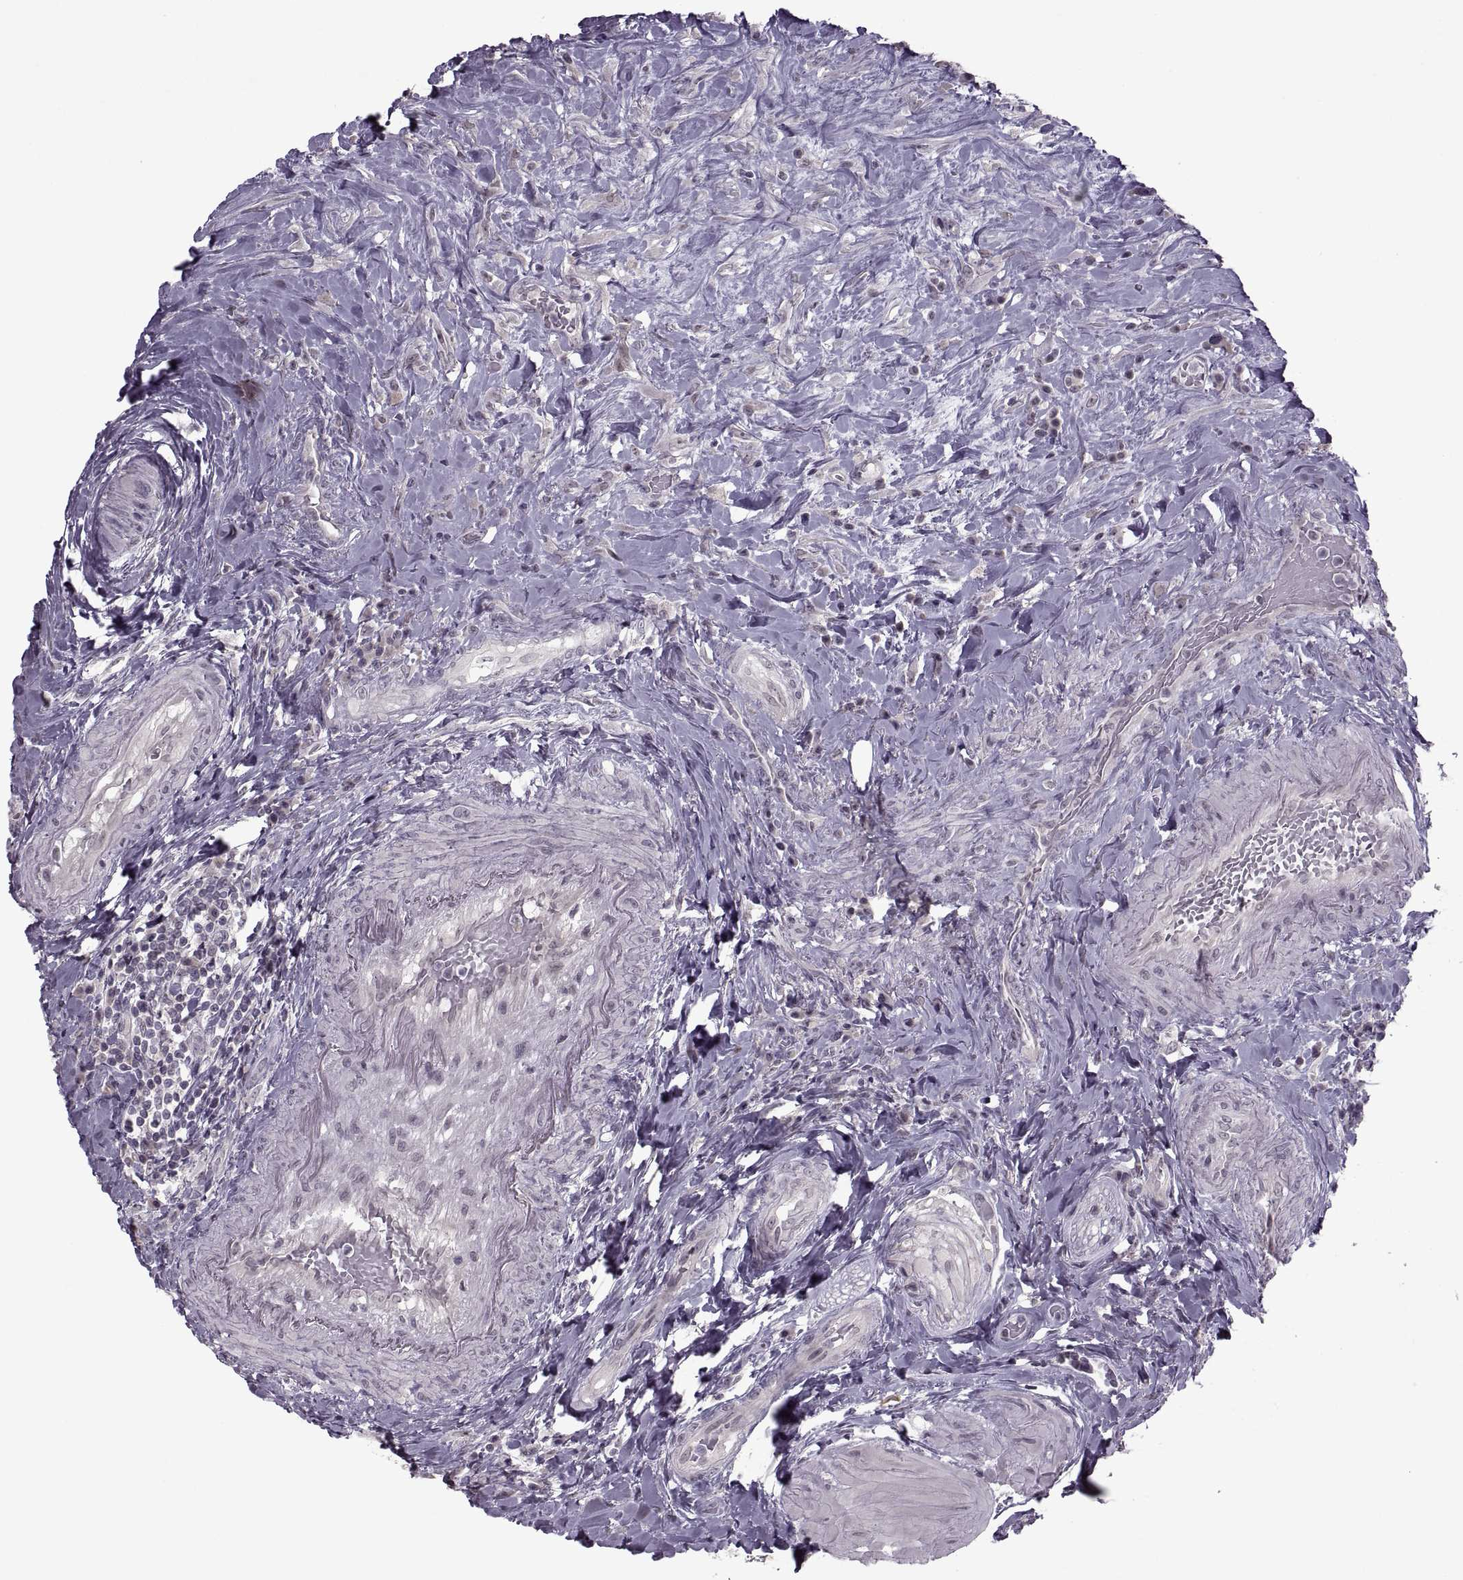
{"staining": {"intensity": "negative", "quantity": "none", "location": "none"}, "tissue": "urothelial cancer", "cell_type": "Tumor cells", "image_type": "cancer", "snomed": [{"axis": "morphology", "description": "Urothelial carcinoma, High grade"}, {"axis": "topography", "description": "Urinary bladder"}], "caption": "This is a image of IHC staining of high-grade urothelial carcinoma, which shows no expression in tumor cells.", "gene": "MGAT4D", "patient": {"sex": "male", "age": 79}}